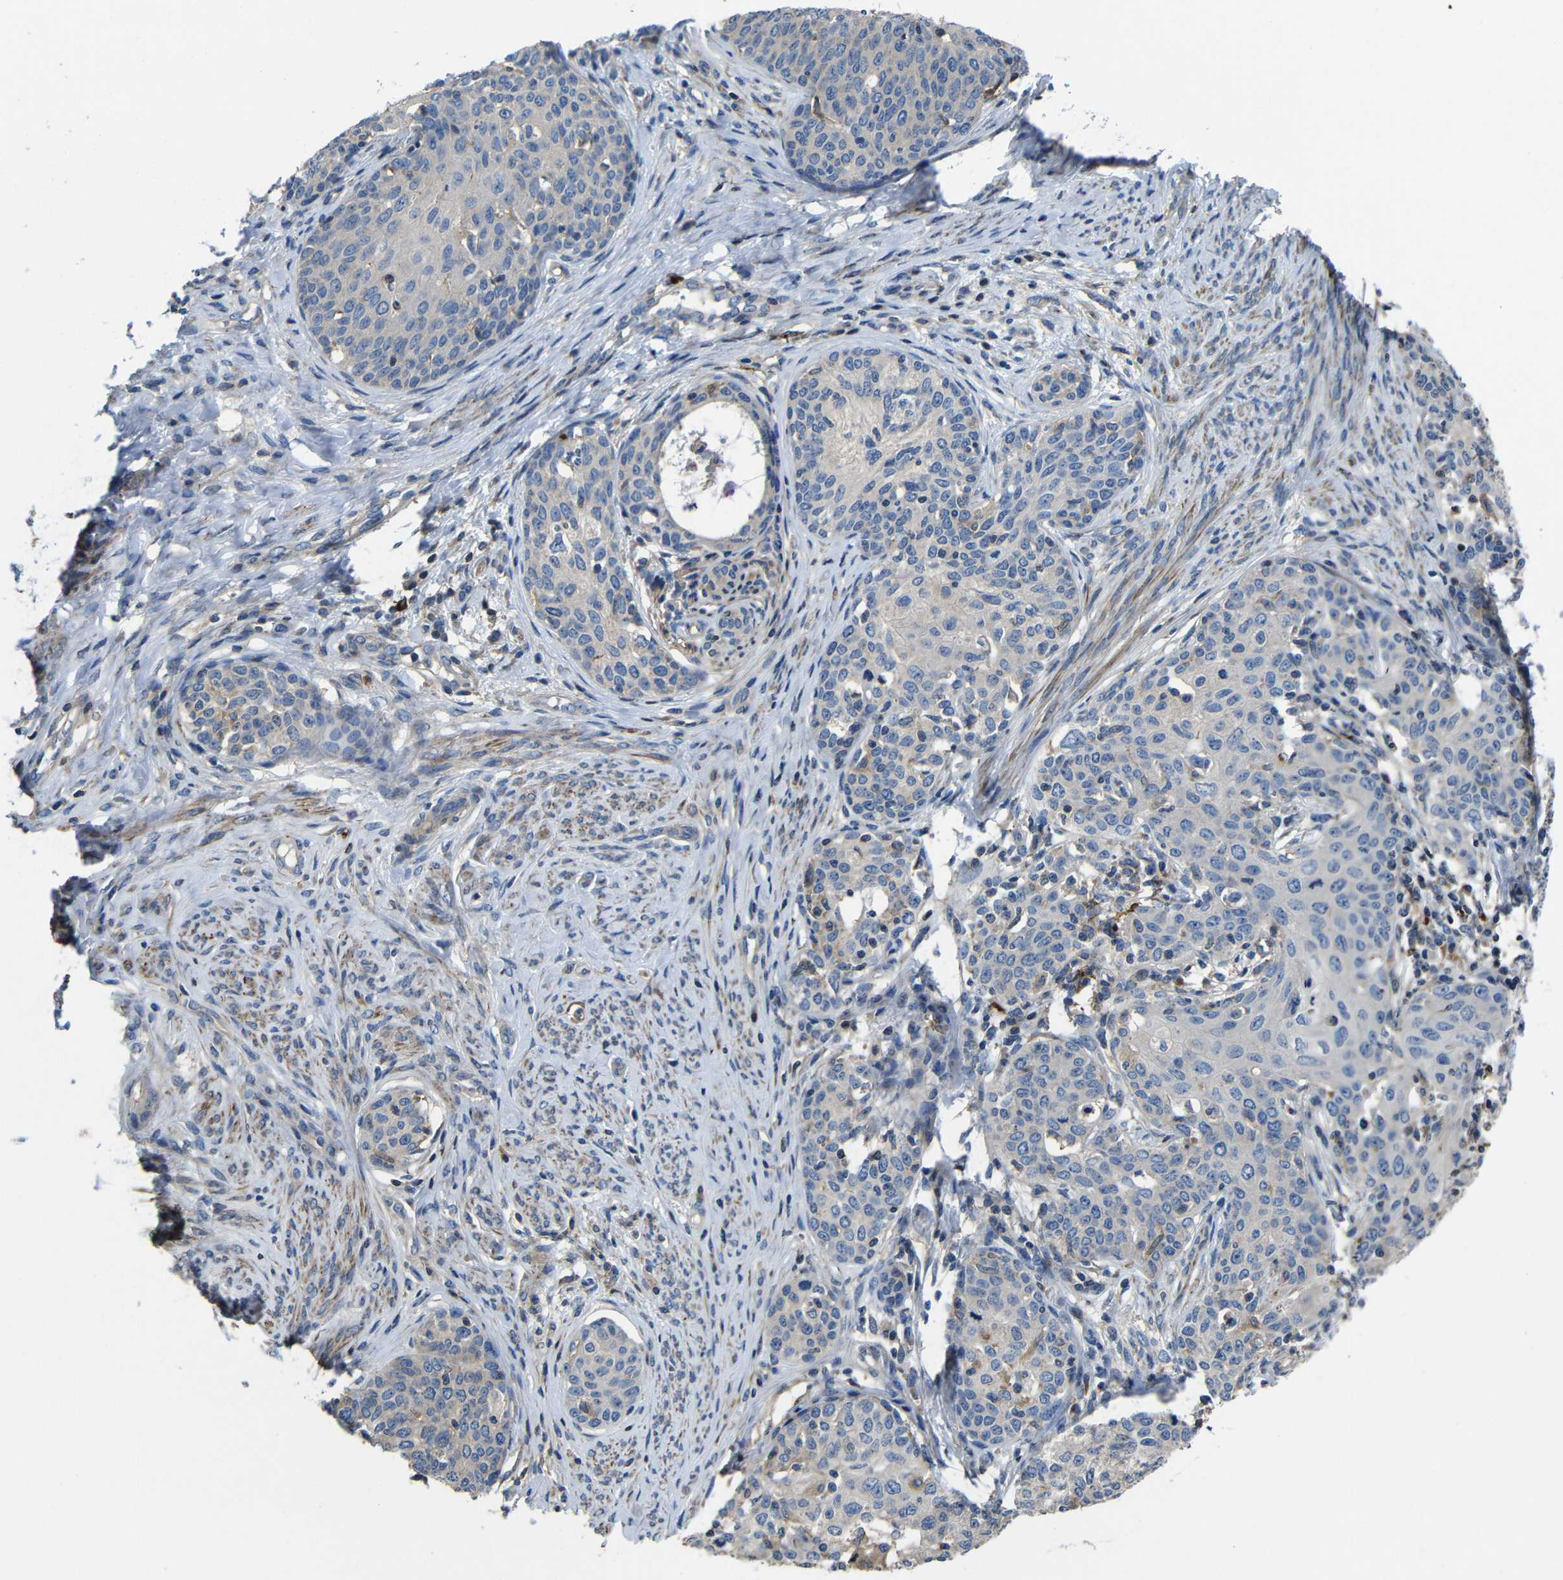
{"staining": {"intensity": "weak", "quantity": "25%-75%", "location": "cytoplasmic/membranous"}, "tissue": "cervical cancer", "cell_type": "Tumor cells", "image_type": "cancer", "snomed": [{"axis": "morphology", "description": "Squamous cell carcinoma, NOS"}, {"axis": "morphology", "description": "Adenocarcinoma, NOS"}, {"axis": "topography", "description": "Cervix"}], "caption": "Human cervical squamous cell carcinoma stained for a protein (brown) shows weak cytoplasmic/membranous positive expression in about 25%-75% of tumor cells.", "gene": "GDI1", "patient": {"sex": "female", "age": 52}}